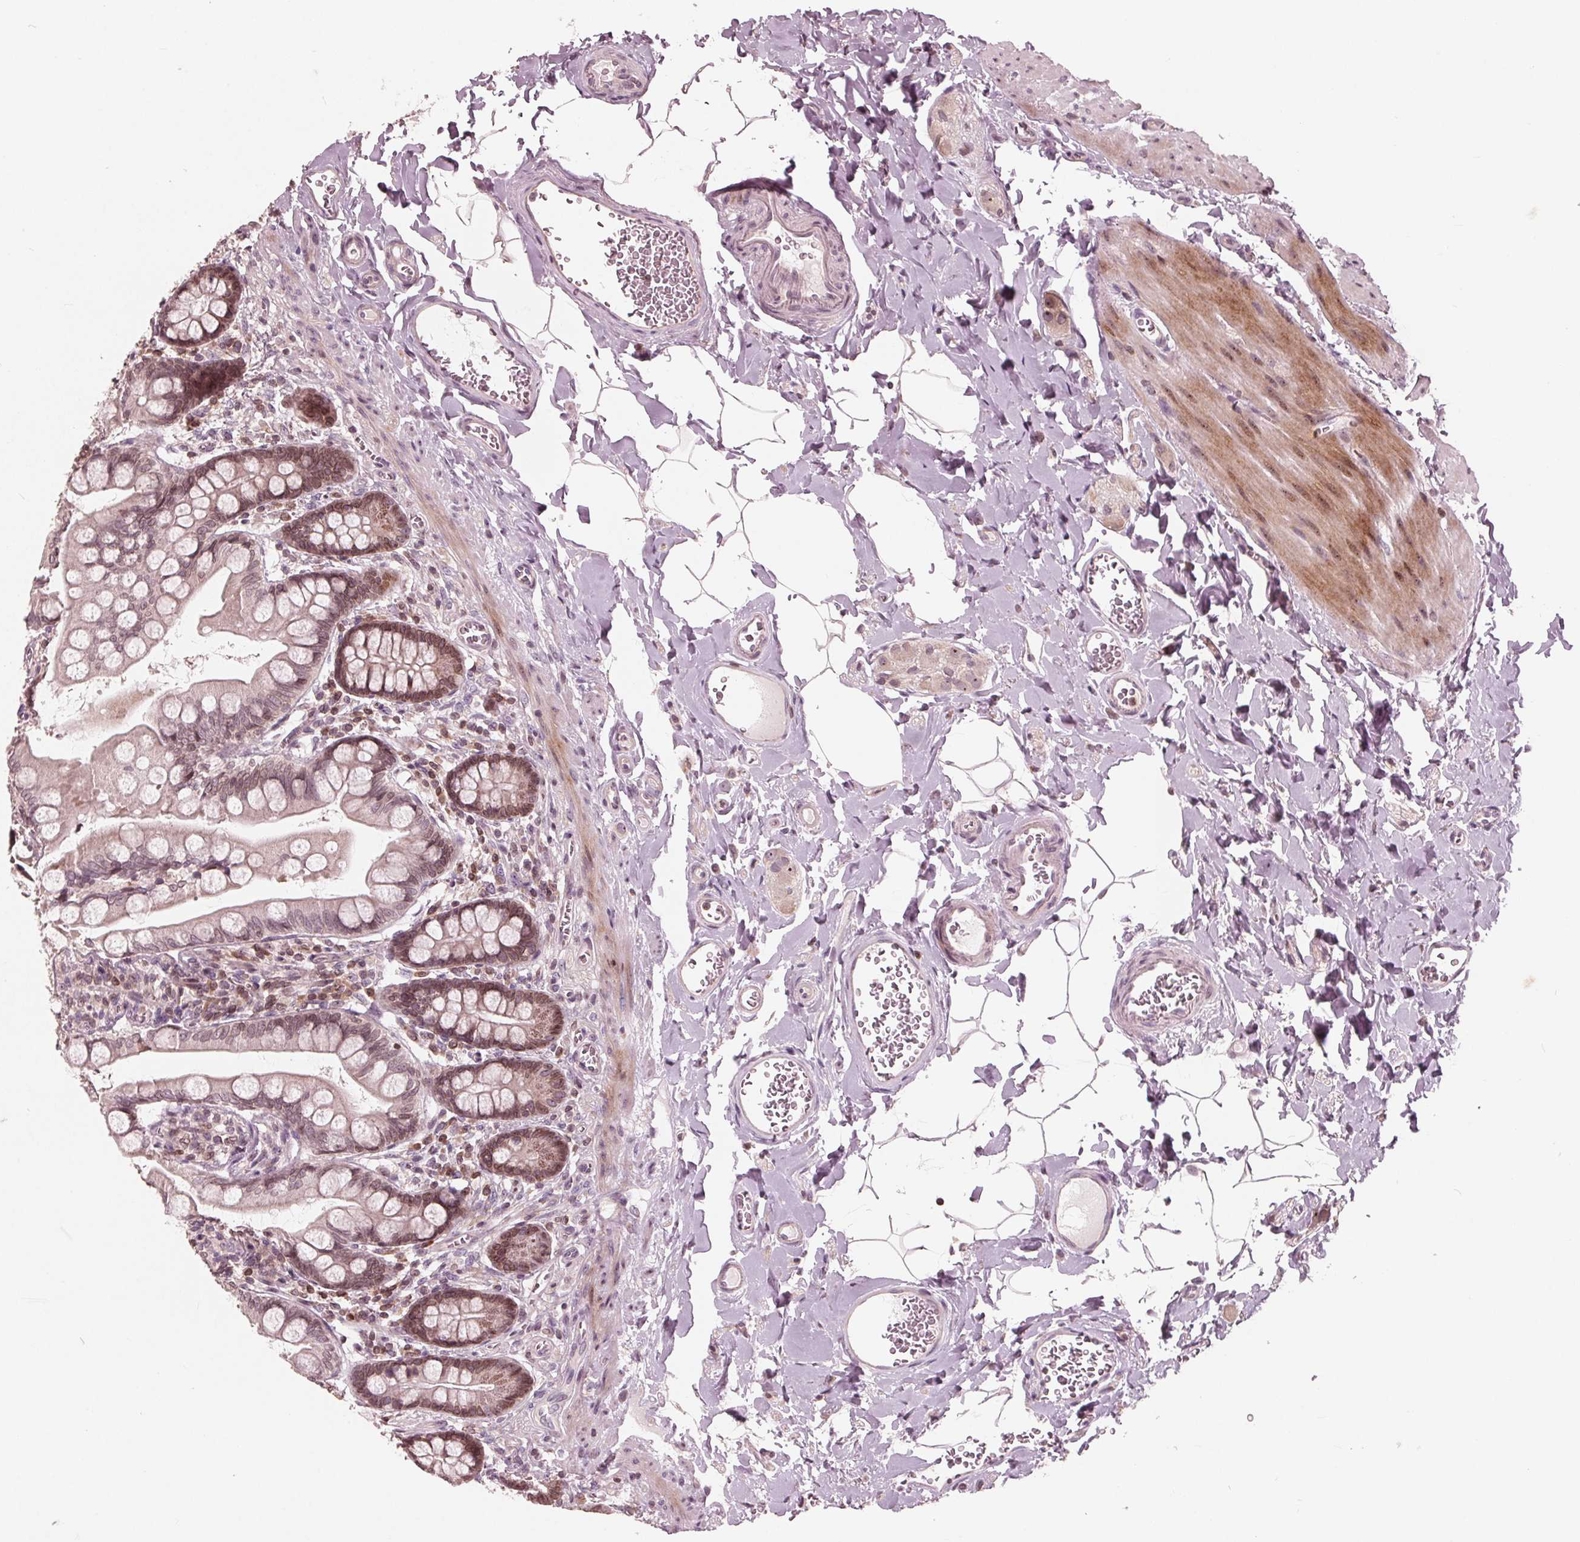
{"staining": {"intensity": "moderate", "quantity": "<25%", "location": "cytoplasmic/membranous,nuclear"}, "tissue": "small intestine", "cell_type": "Glandular cells", "image_type": "normal", "snomed": [{"axis": "morphology", "description": "Normal tissue, NOS"}, {"axis": "topography", "description": "Small intestine"}], "caption": "IHC micrograph of benign small intestine: human small intestine stained using immunohistochemistry (IHC) reveals low levels of moderate protein expression localized specifically in the cytoplasmic/membranous,nuclear of glandular cells, appearing as a cytoplasmic/membranous,nuclear brown color.", "gene": "NUP210", "patient": {"sex": "female", "age": 56}}